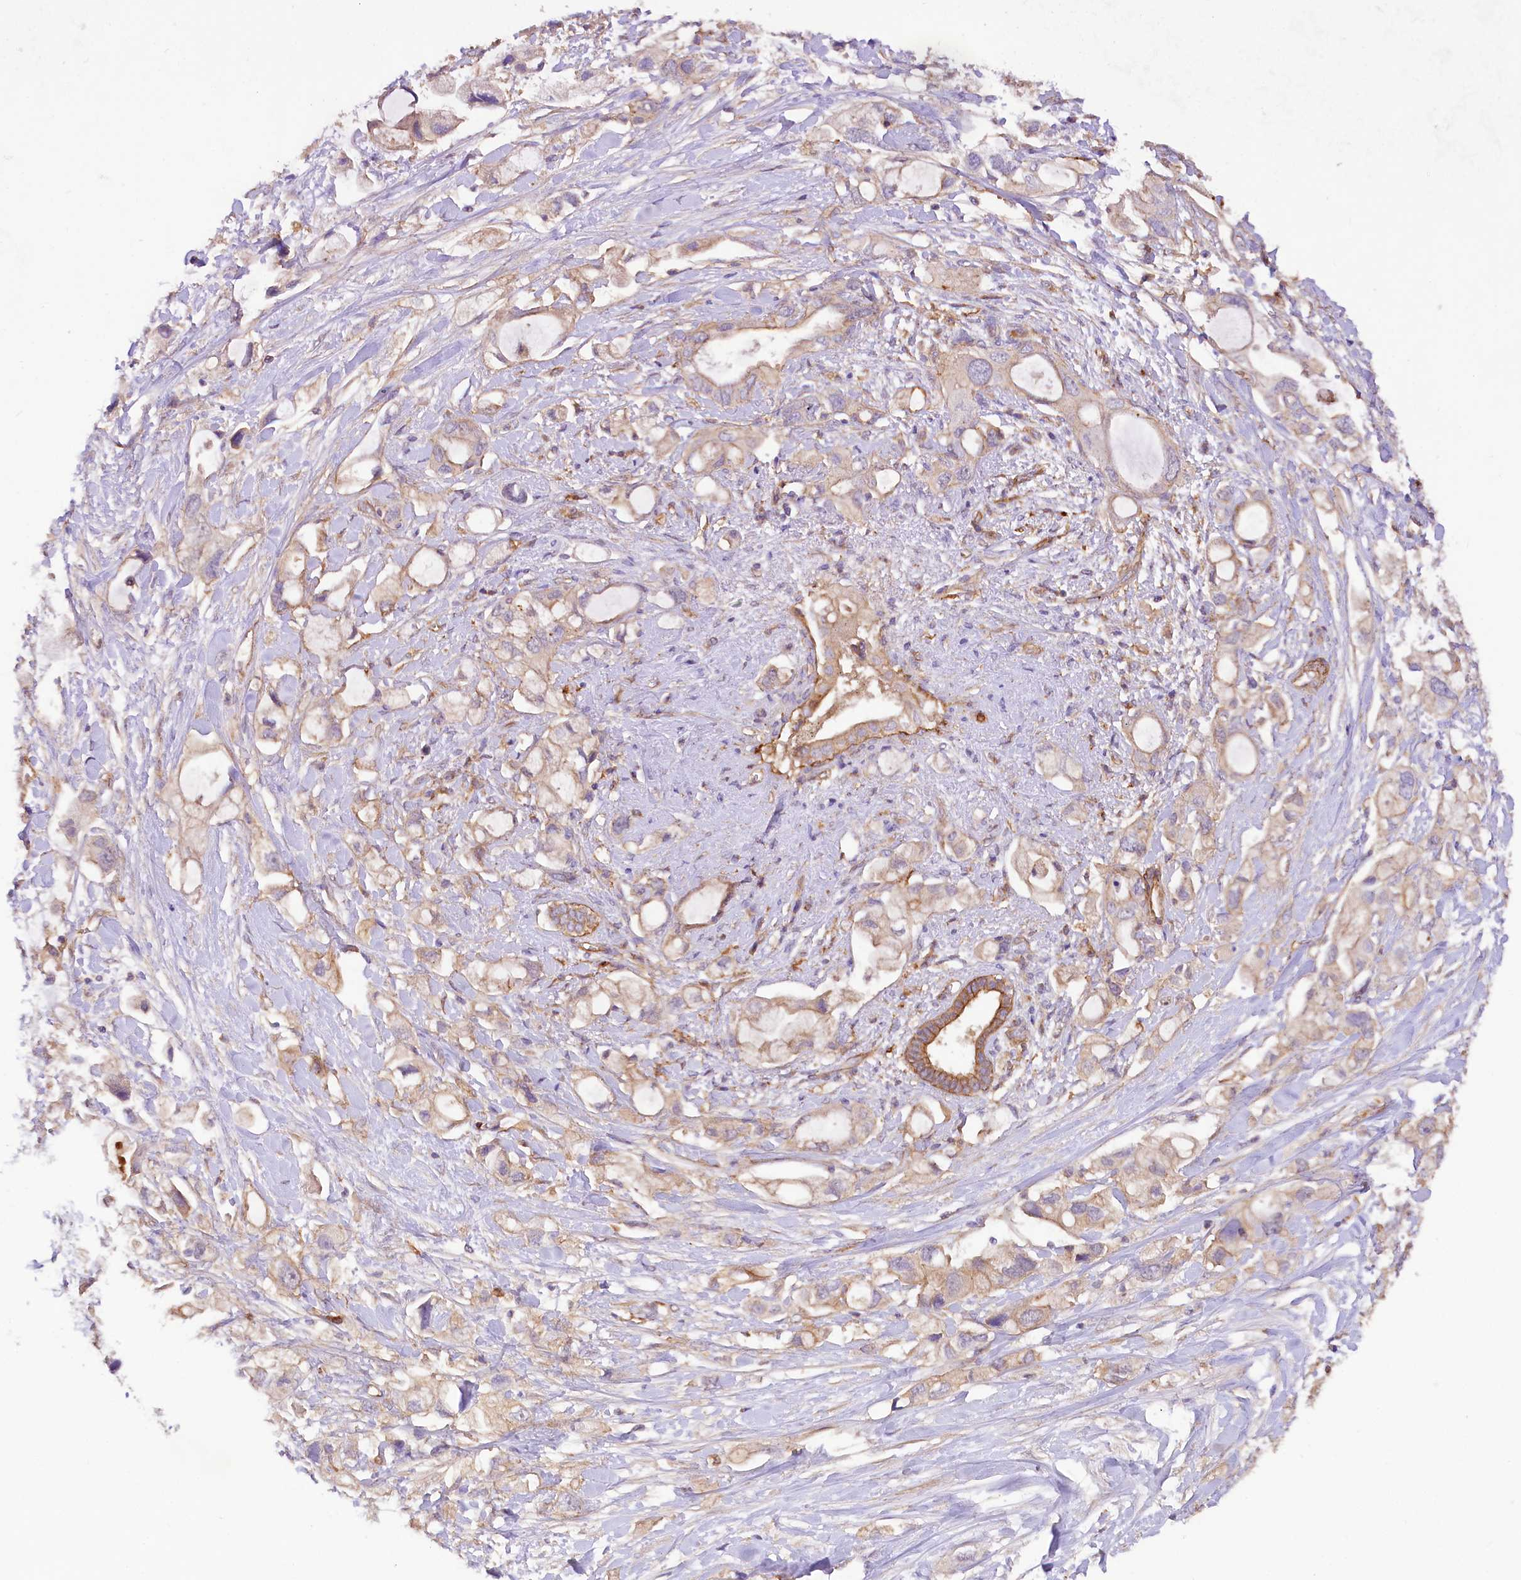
{"staining": {"intensity": "weak", "quantity": "<25%", "location": "cytoplasmic/membranous"}, "tissue": "pancreatic cancer", "cell_type": "Tumor cells", "image_type": "cancer", "snomed": [{"axis": "morphology", "description": "Adenocarcinoma, NOS"}, {"axis": "topography", "description": "Pancreas"}], "caption": "Pancreatic cancer (adenocarcinoma) was stained to show a protein in brown. There is no significant expression in tumor cells.", "gene": "CSAD", "patient": {"sex": "female", "age": 56}}